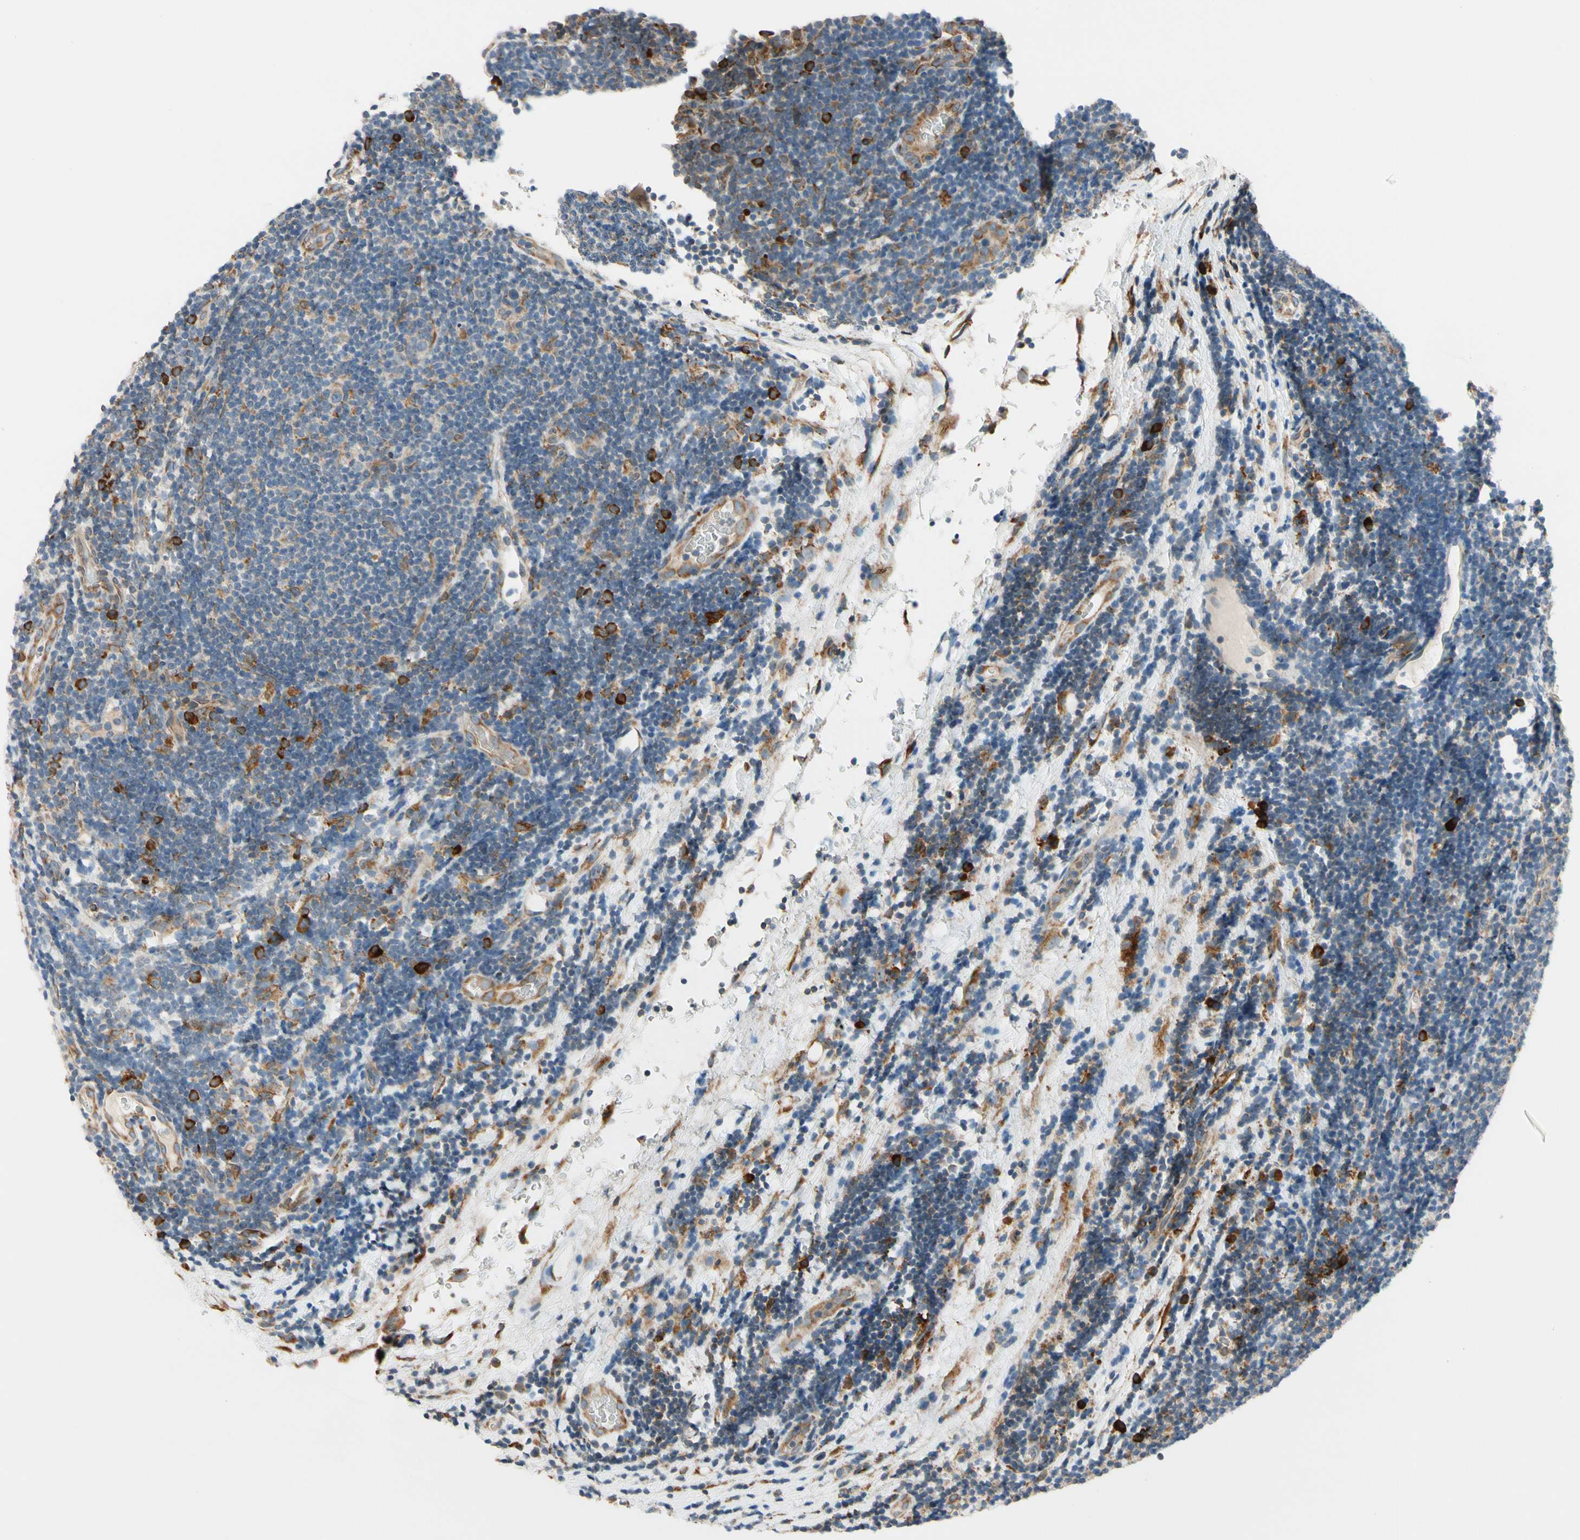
{"staining": {"intensity": "moderate", "quantity": "<25%", "location": "cytoplasmic/membranous"}, "tissue": "lymphoma", "cell_type": "Tumor cells", "image_type": "cancer", "snomed": [{"axis": "morphology", "description": "Malignant lymphoma, non-Hodgkin's type, Low grade"}, {"axis": "topography", "description": "Lymph node"}], "caption": "DAB (3,3'-diaminobenzidine) immunohistochemical staining of lymphoma displays moderate cytoplasmic/membranous protein expression in about <25% of tumor cells.", "gene": "RPN2", "patient": {"sex": "male", "age": 83}}